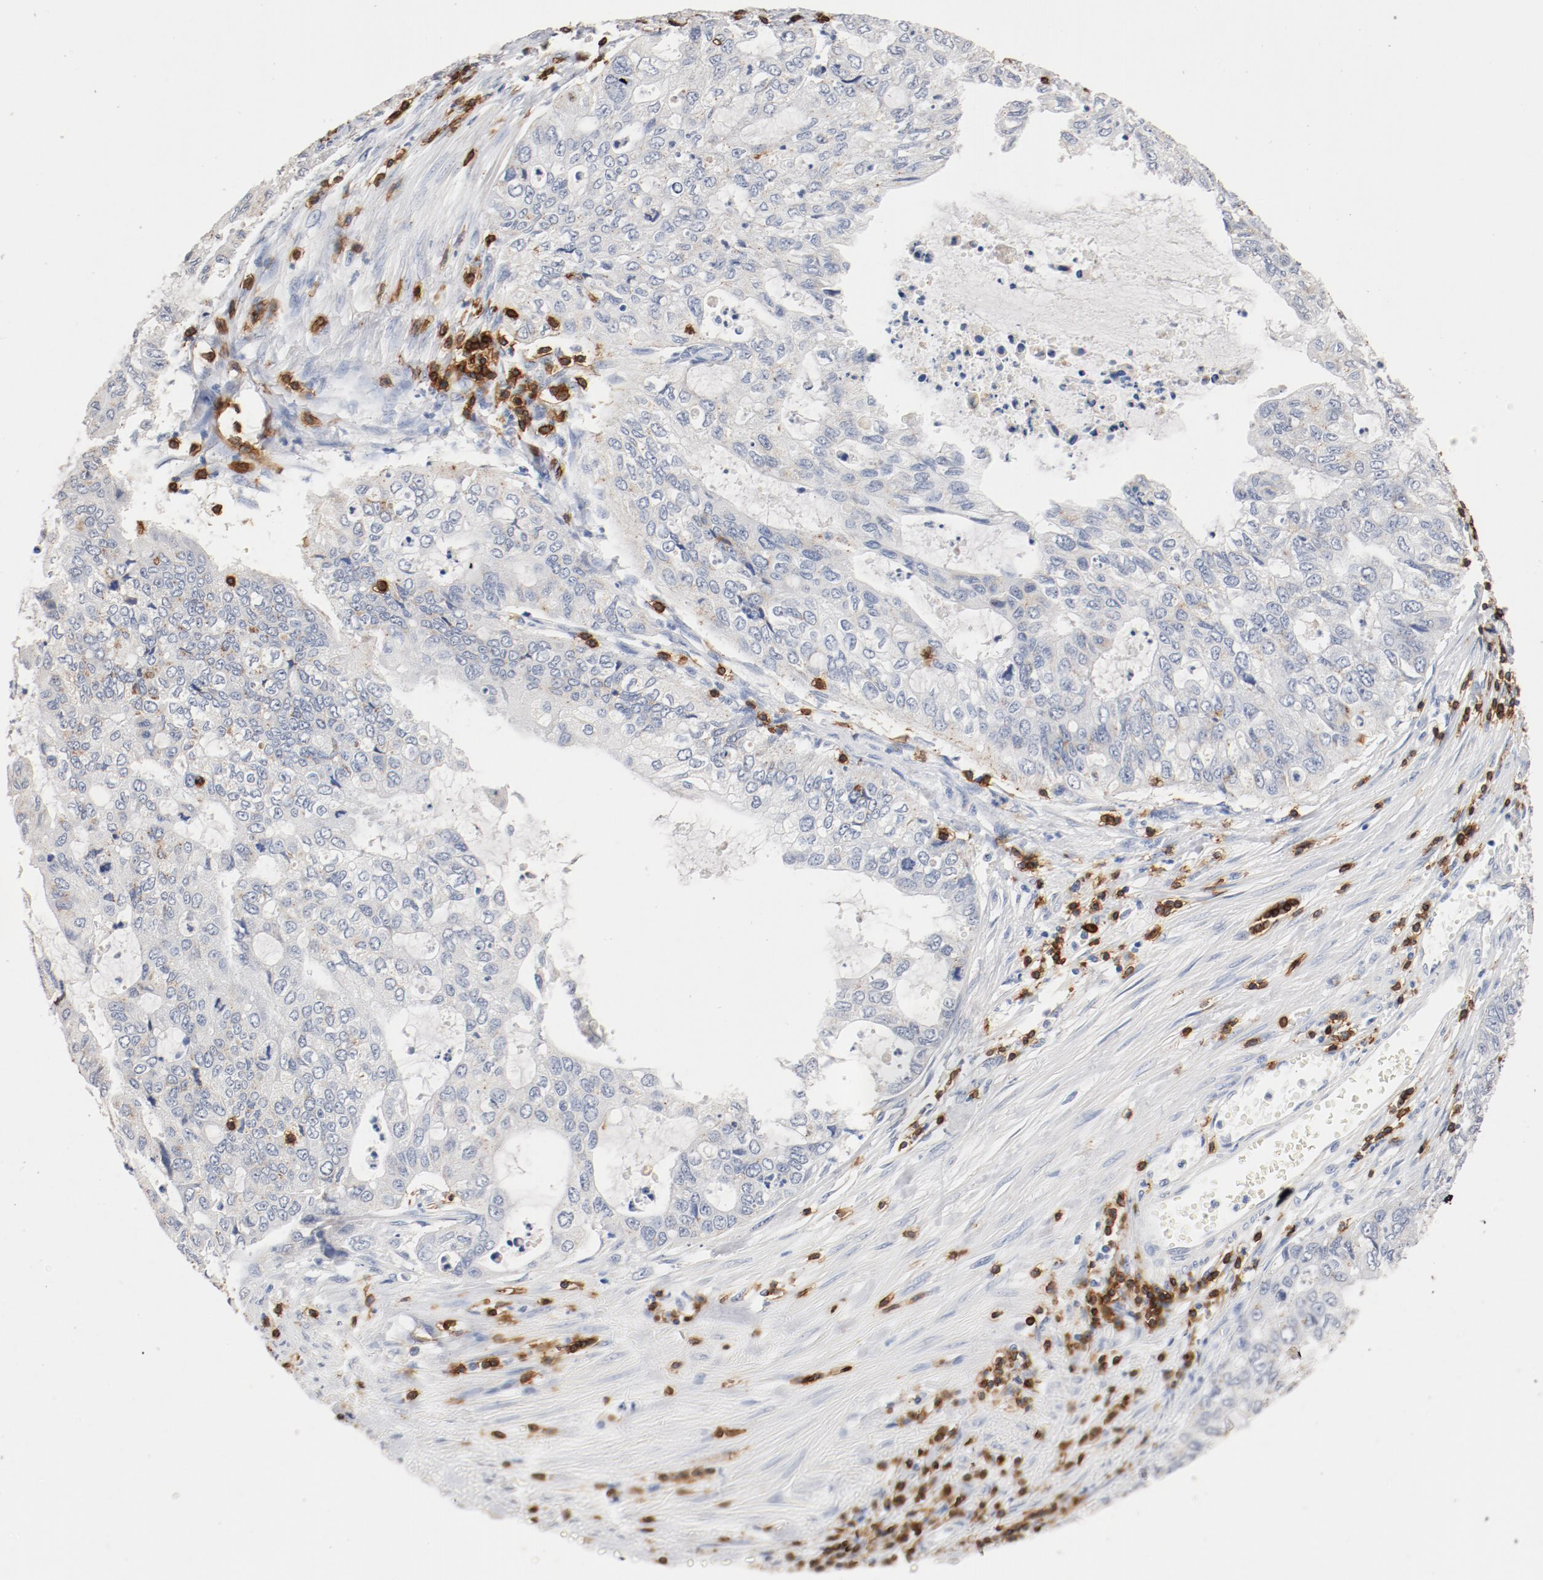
{"staining": {"intensity": "negative", "quantity": "none", "location": "none"}, "tissue": "stomach cancer", "cell_type": "Tumor cells", "image_type": "cancer", "snomed": [{"axis": "morphology", "description": "Adenocarcinoma, NOS"}, {"axis": "topography", "description": "Stomach, upper"}], "caption": "There is no significant staining in tumor cells of adenocarcinoma (stomach).", "gene": "CD247", "patient": {"sex": "female", "age": 52}}